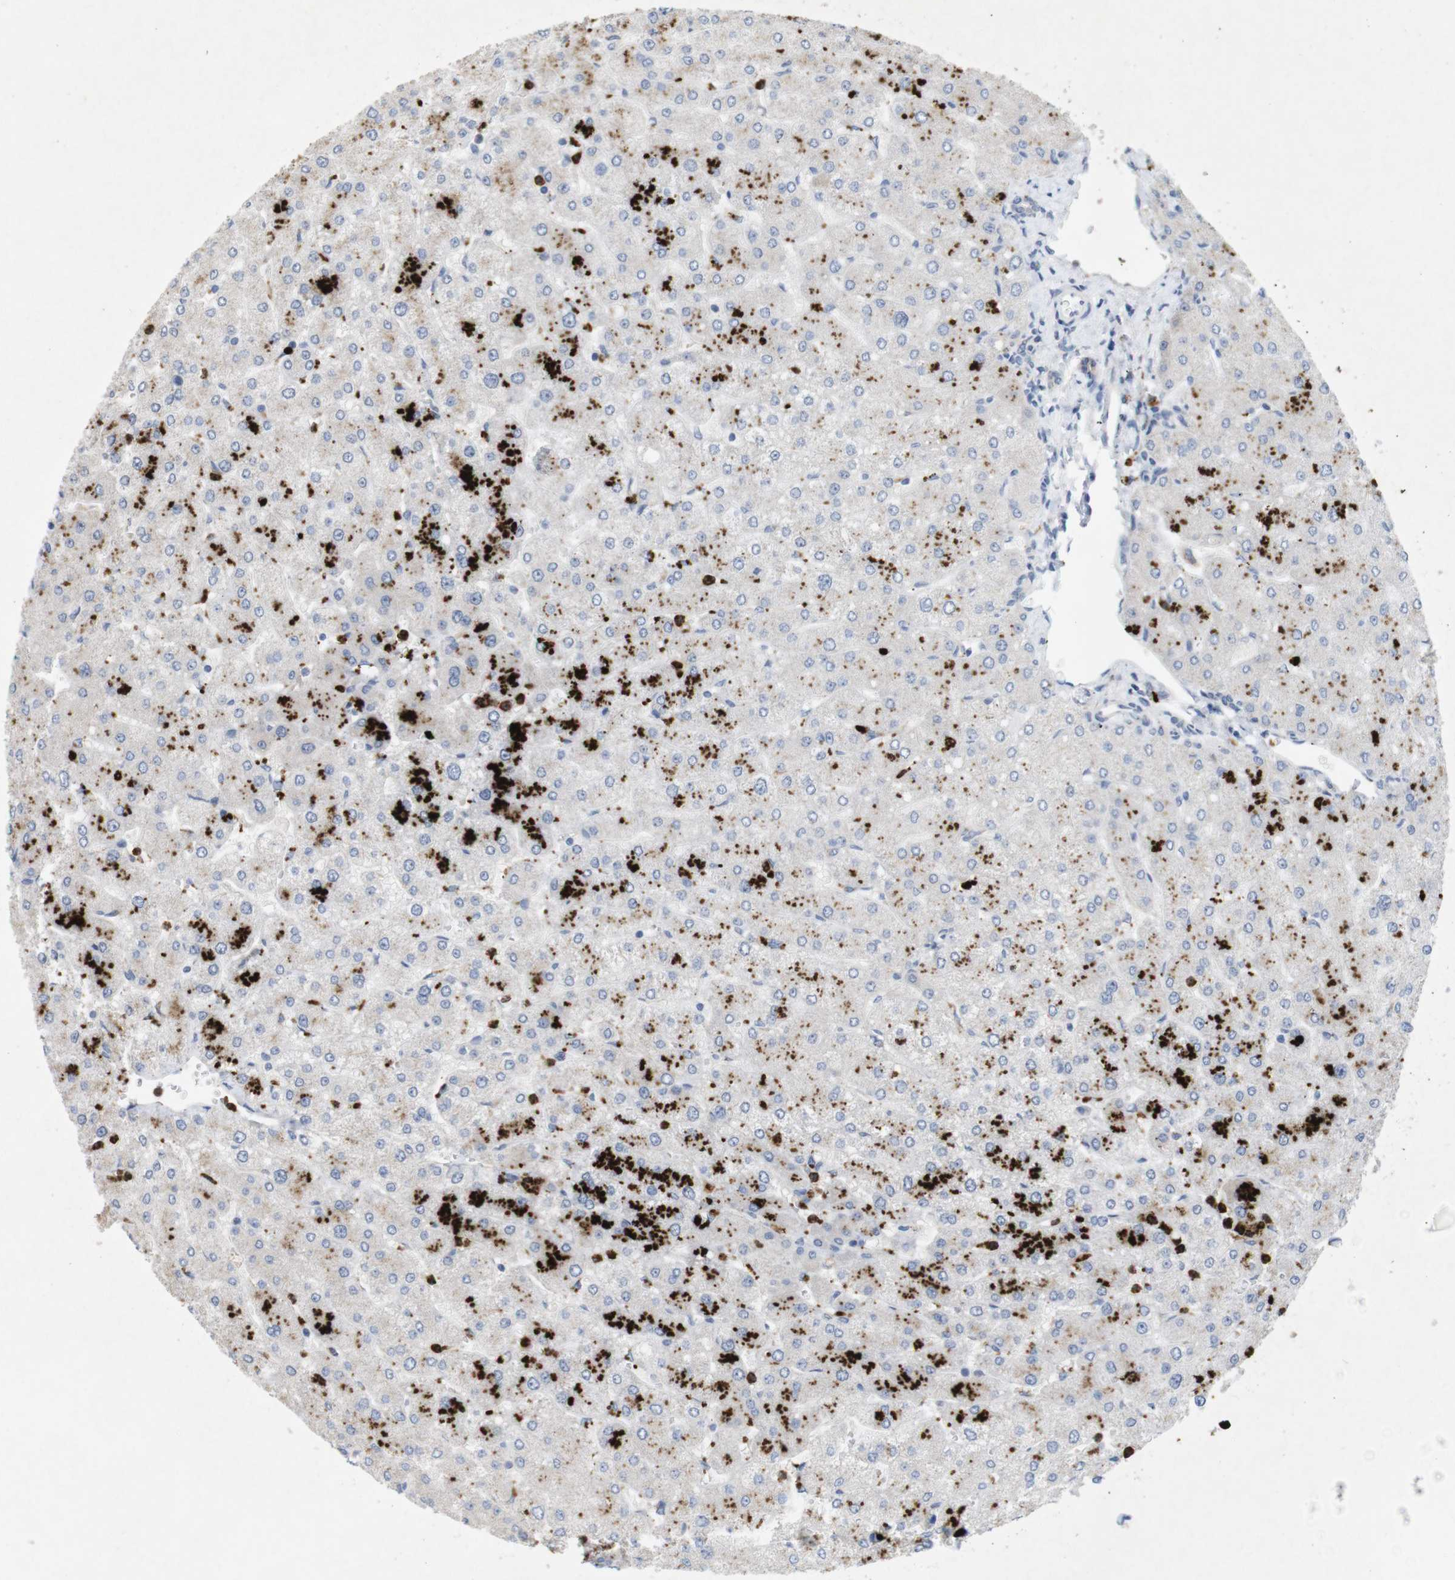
{"staining": {"intensity": "negative", "quantity": "none", "location": "none"}, "tissue": "liver", "cell_type": "Cholangiocytes", "image_type": "normal", "snomed": [{"axis": "morphology", "description": "Normal tissue, NOS"}, {"axis": "topography", "description": "Liver"}], "caption": "High magnification brightfield microscopy of normal liver stained with DAB (brown) and counterstained with hematoxylin (blue): cholangiocytes show no significant expression. (DAB (3,3'-diaminobenzidine) IHC, high magnification).", "gene": "TSPAN14", "patient": {"sex": "male", "age": 55}}